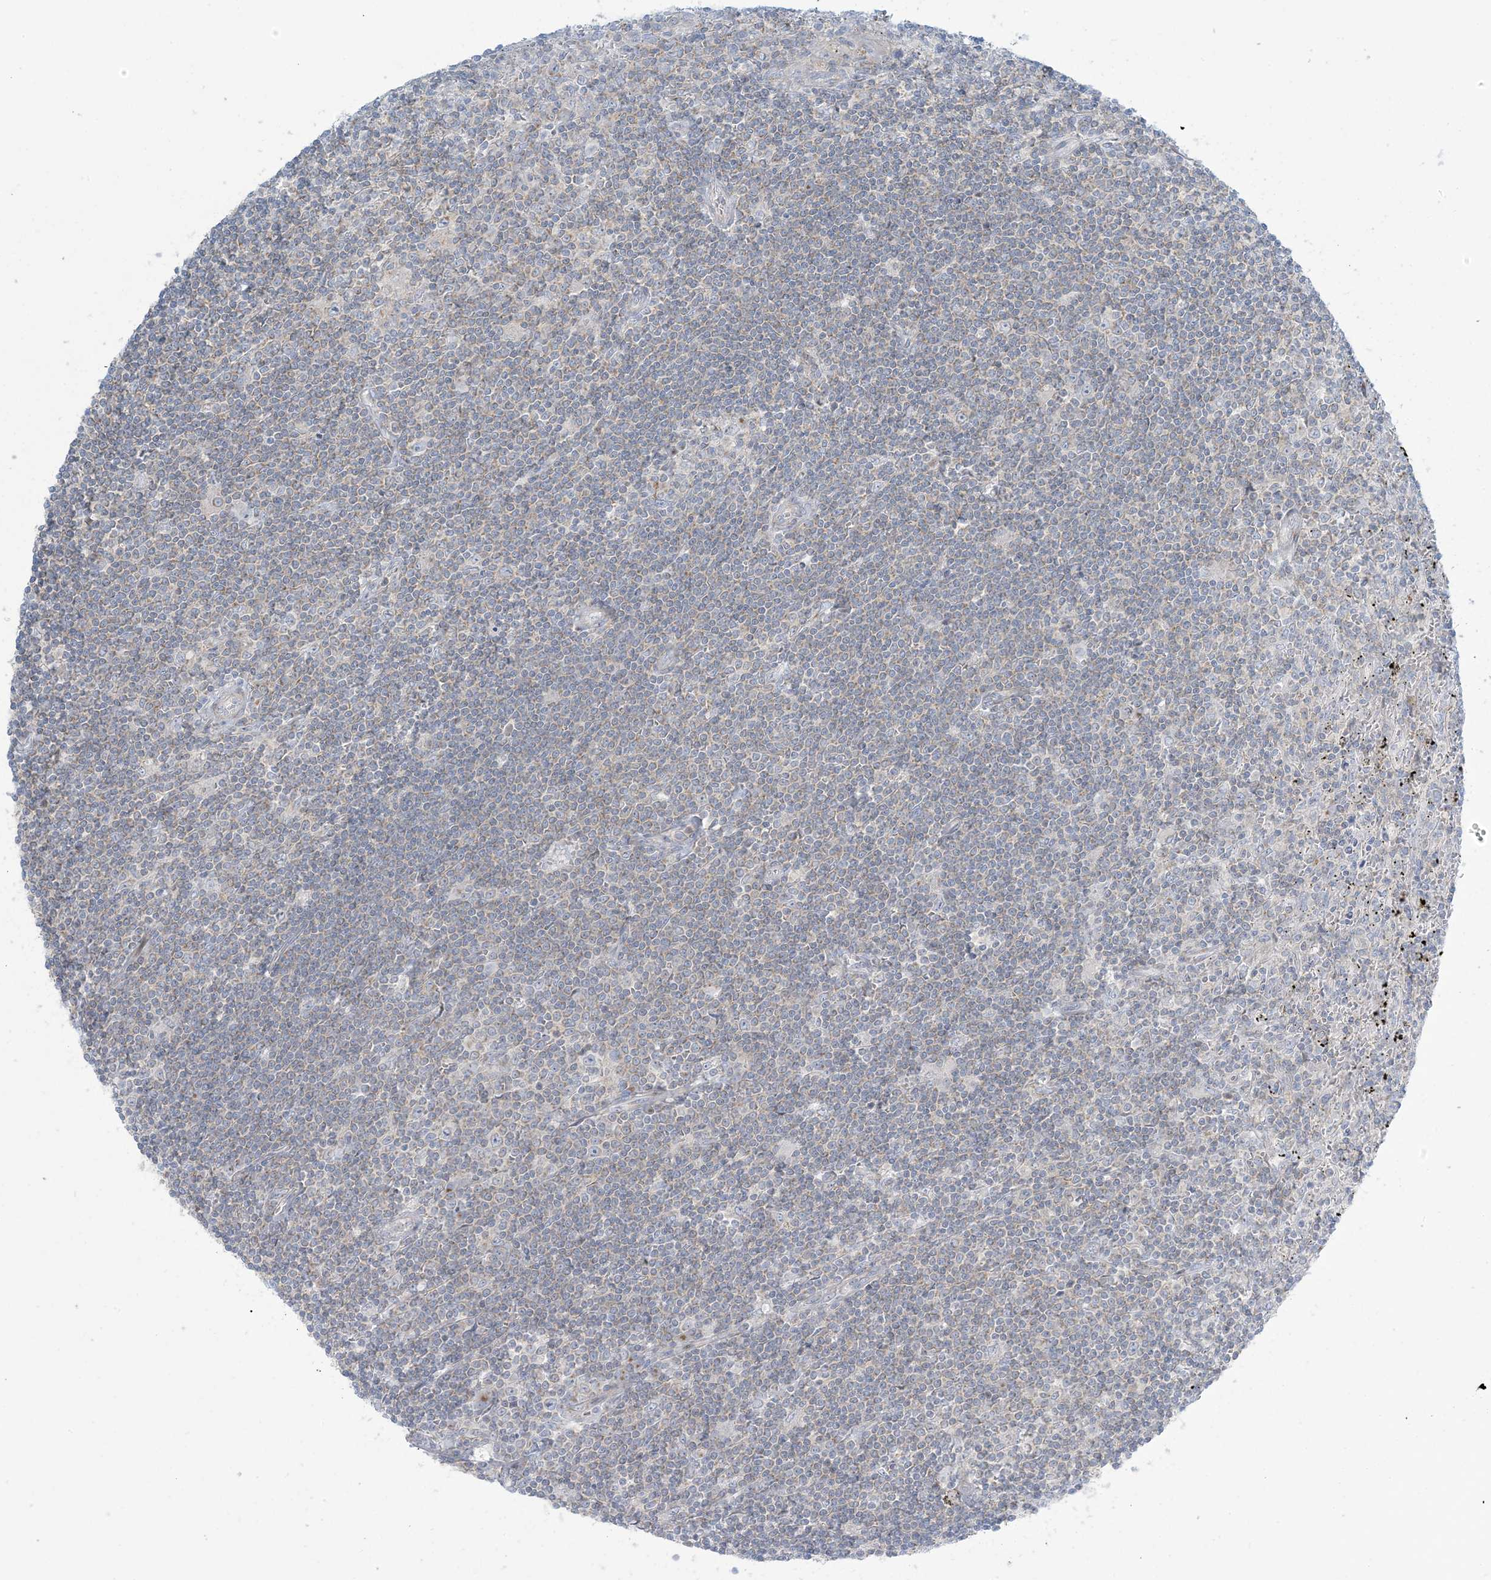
{"staining": {"intensity": "weak", "quantity": "25%-75%", "location": "cytoplasmic/membranous"}, "tissue": "lymphoma", "cell_type": "Tumor cells", "image_type": "cancer", "snomed": [{"axis": "morphology", "description": "Malignant lymphoma, non-Hodgkin's type, Low grade"}, {"axis": "topography", "description": "Spleen"}], "caption": "Lymphoma tissue reveals weak cytoplasmic/membranous staining in about 25%-75% of tumor cells", "gene": "AFTPH", "patient": {"sex": "male", "age": 76}}